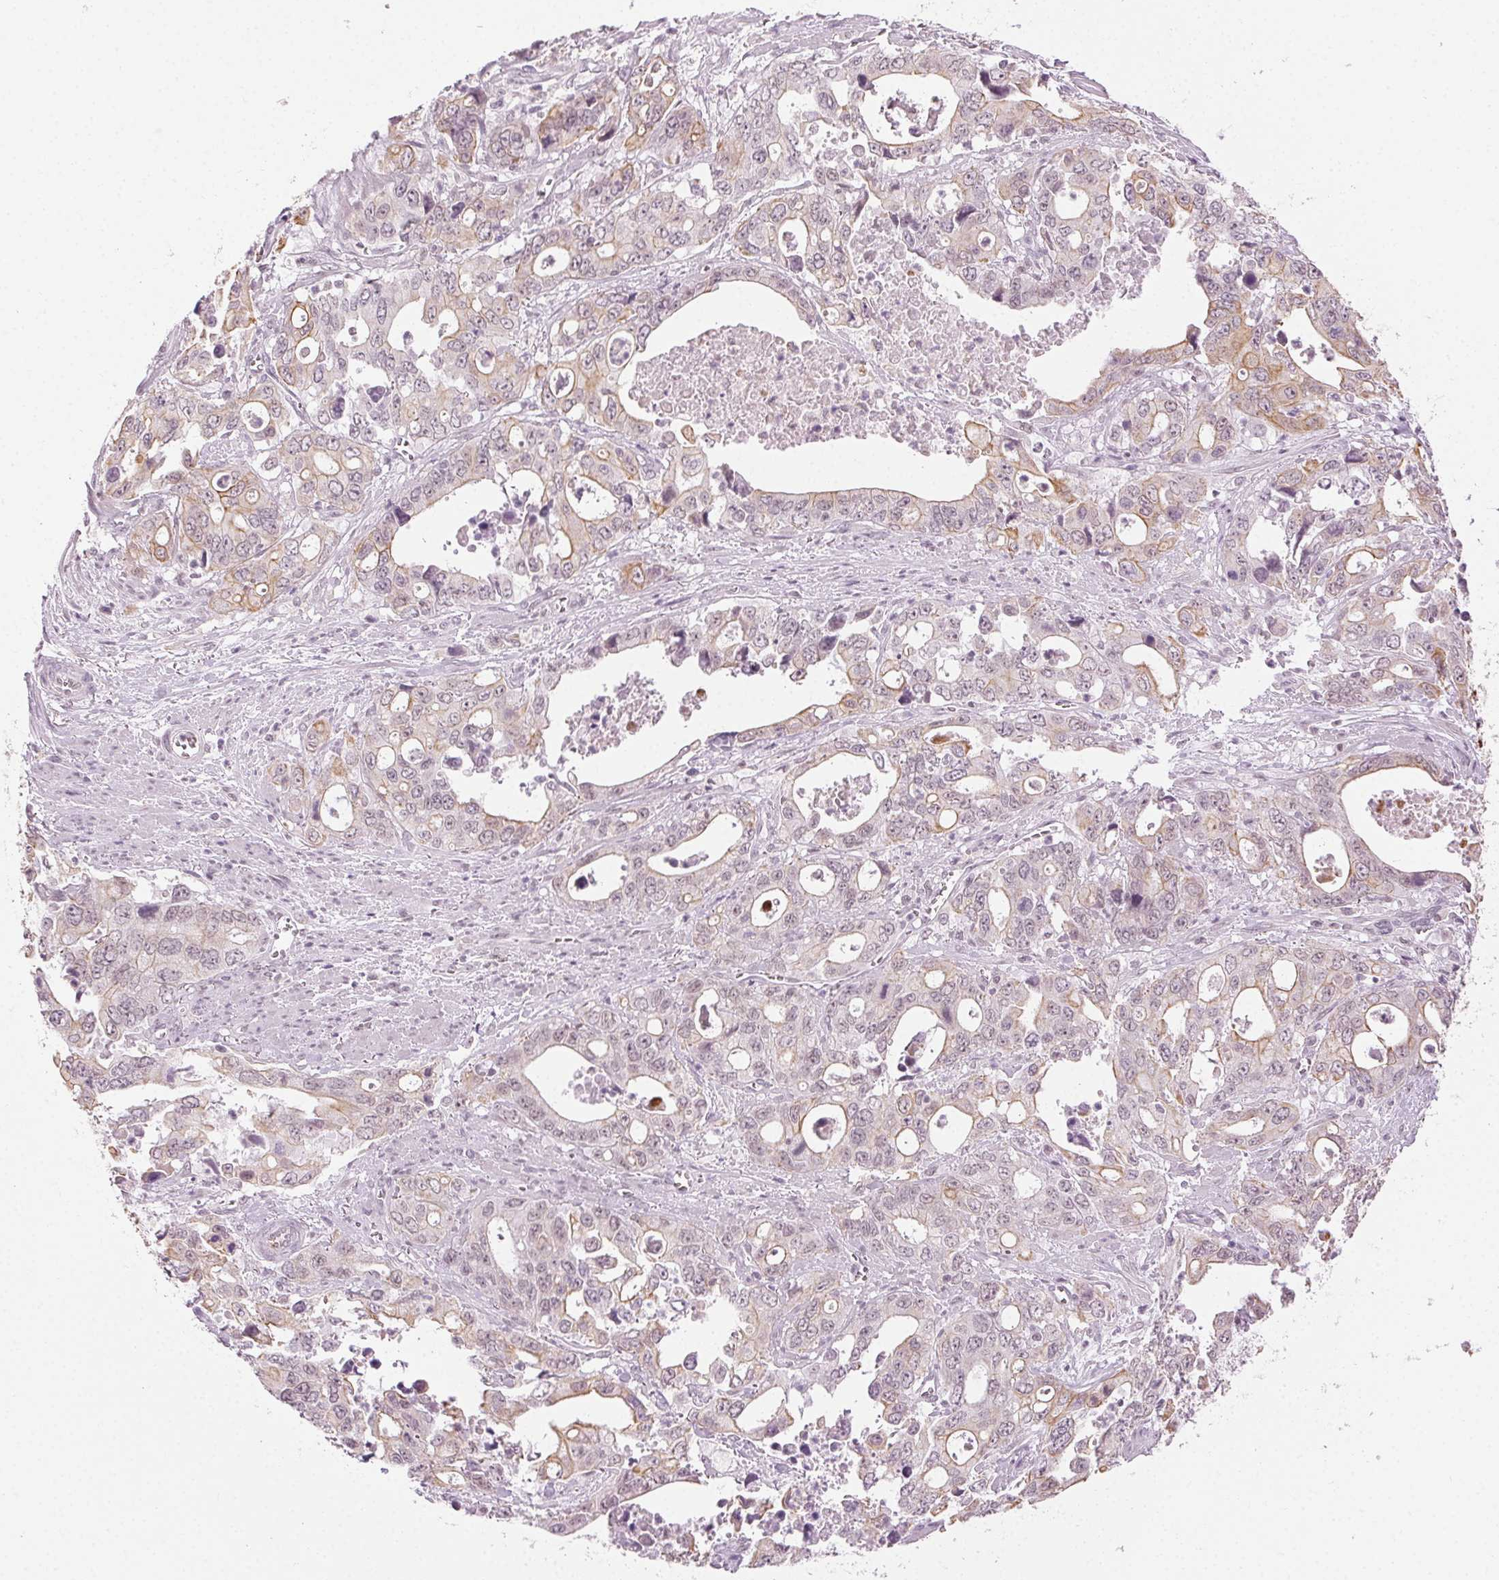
{"staining": {"intensity": "weak", "quantity": "<25%", "location": "cytoplasmic/membranous"}, "tissue": "stomach cancer", "cell_type": "Tumor cells", "image_type": "cancer", "snomed": [{"axis": "morphology", "description": "Adenocarcinoma, NOS"}, {"axis": "topography", "description": "Stomach, upper"}], "caption": "Immunohistochemical staining of human stomach cancer reveals no significant staining in tumor cells.", "gene": "AIF1L", "patient": {"sex": "male", "age": 74}}